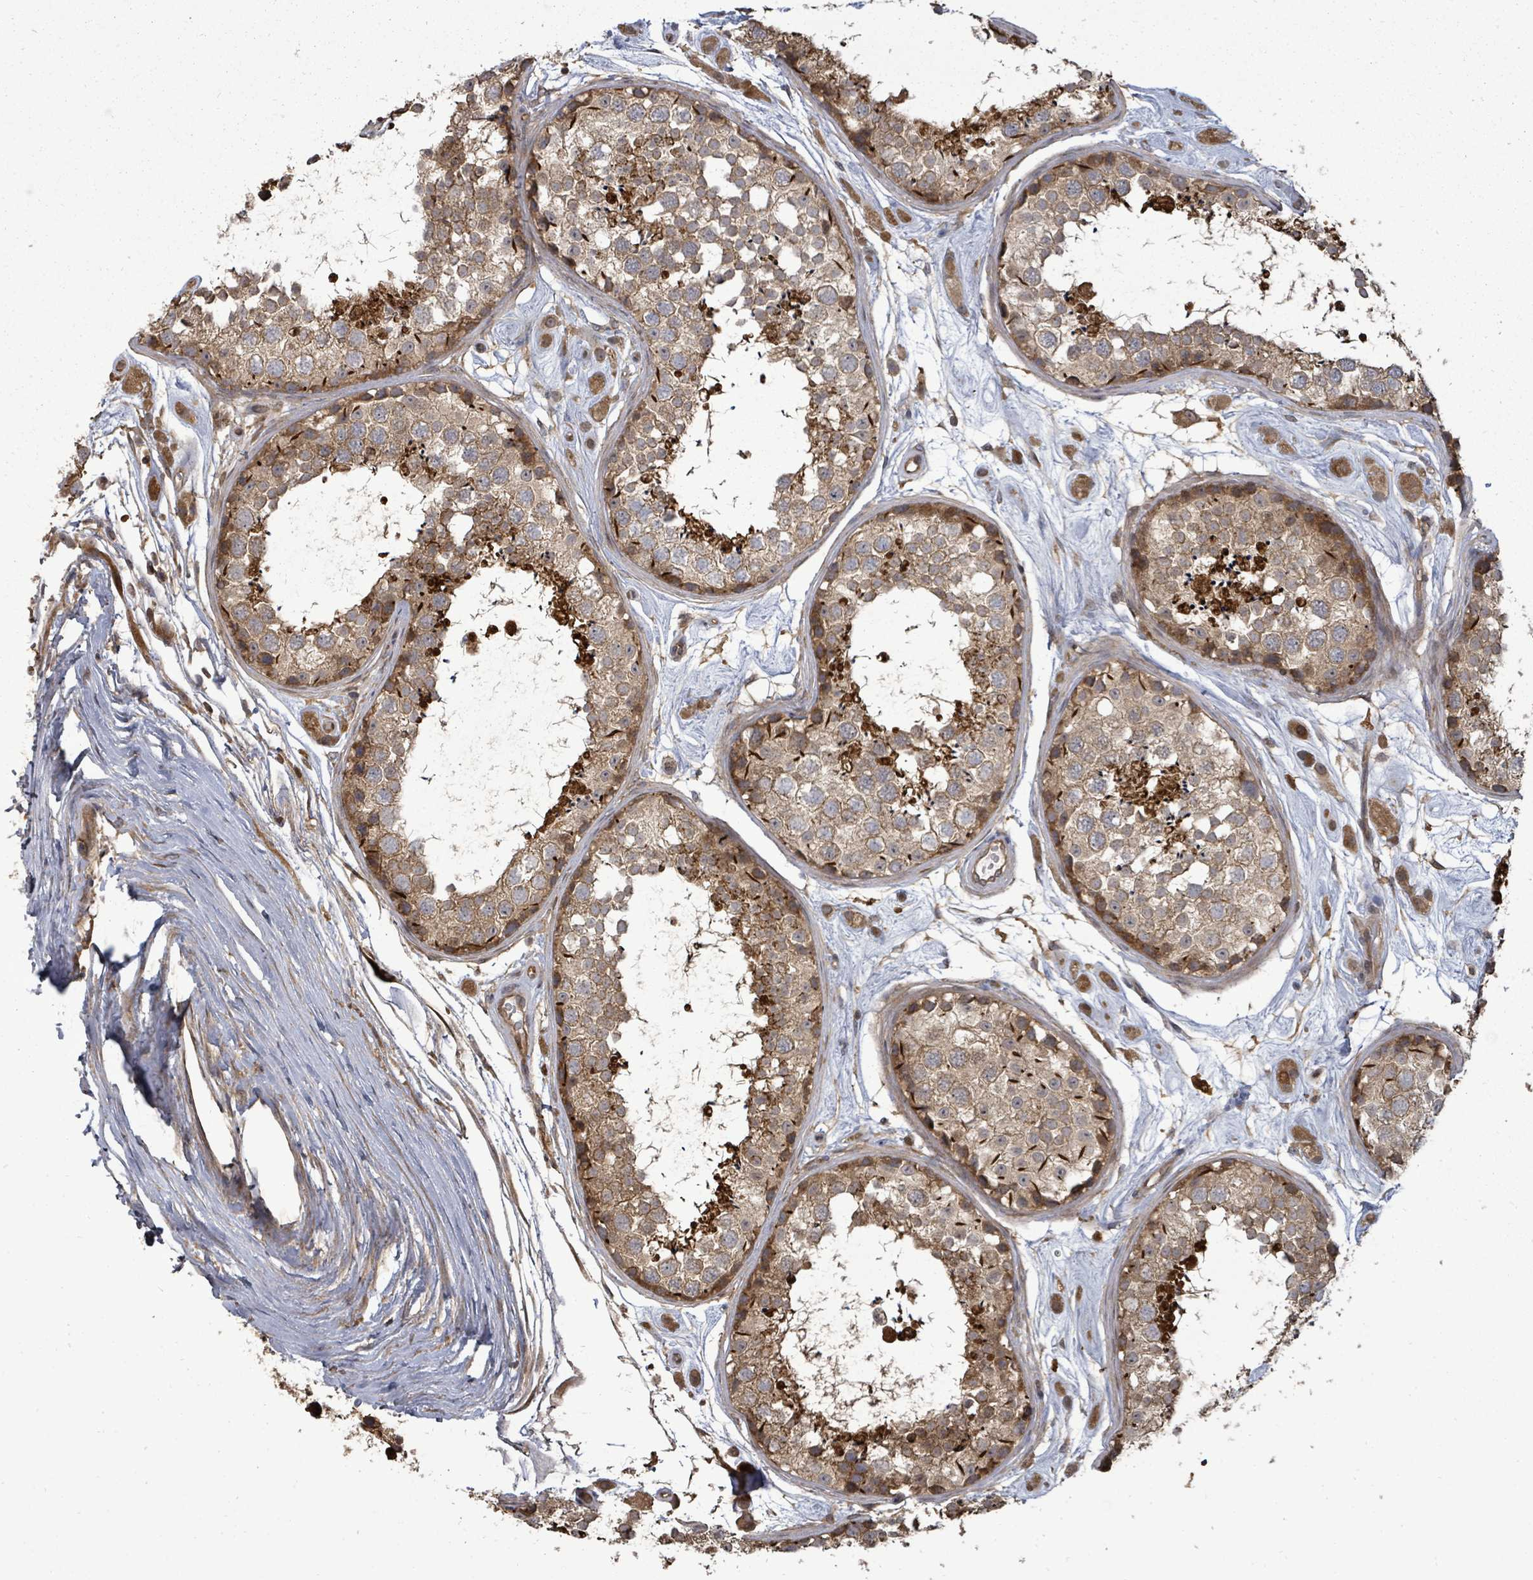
{"staining": {"intensity": "moderate", "quantity": ">75%", "location": "cytoplasmic/membranous"}, "tissue": "testis", "cell_type": "Cells in seminiferous ducts", "image_type": "normal", "snomed": [{"axis": "morphology", "description": "Normal tissue, NOS"}, {"axis": "topography", "description": "Testis"}], "caption": "This is a histology image of immunohistochemistry staining of benign testis, which shows moderate expression in the cytoplasmic/membranous of cells in seminiferous ducts.", "gene": "EIF3CL", "patient": {"sex": "male", "age": 25}}